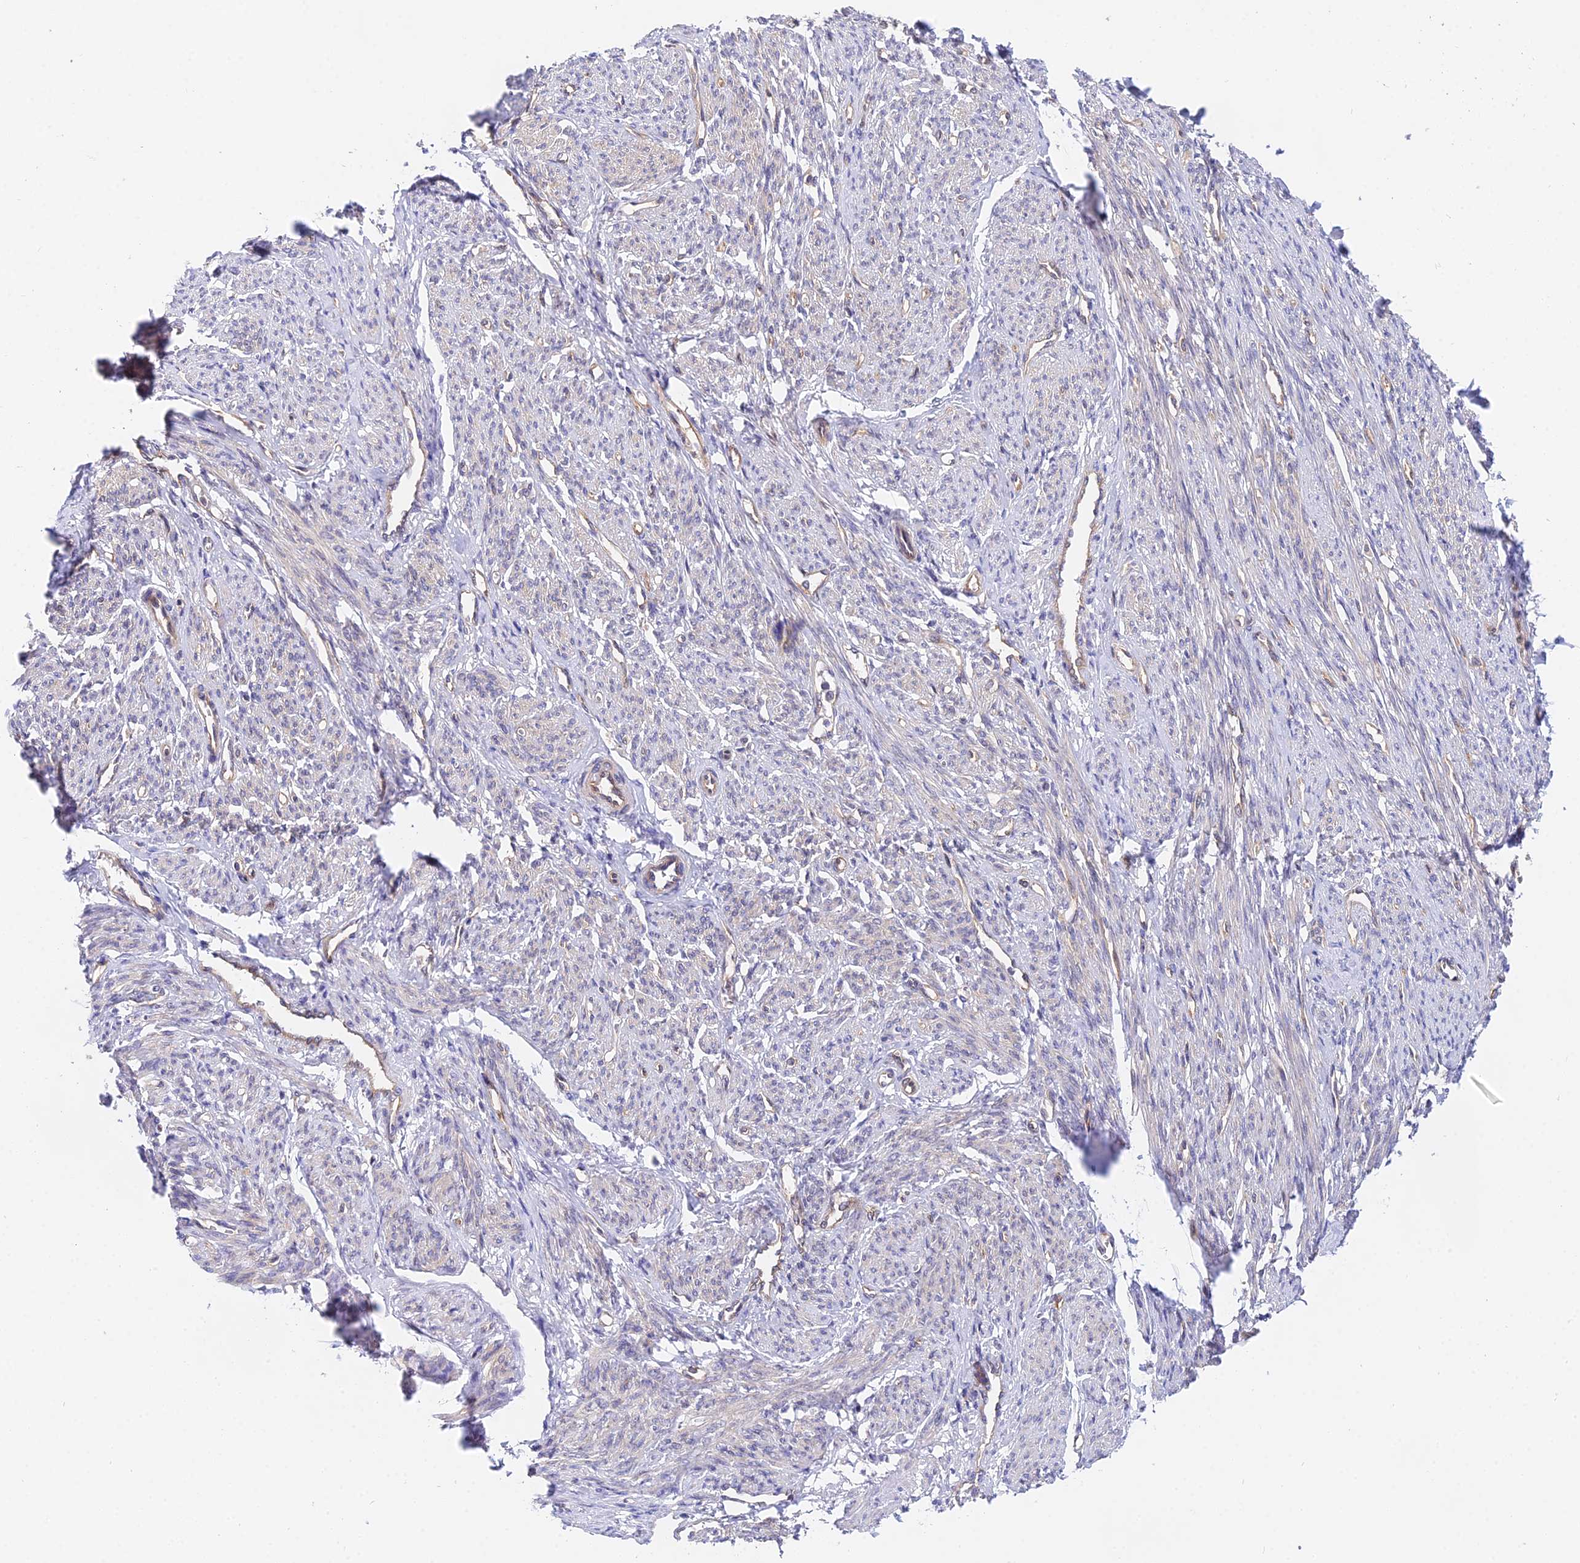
{"staining": {"intensity": "weak", "quantity": "25%-75%", "location": "cytoplasmic/membranous"}, "tissue": "smooth muscle", "cell_type": "Smooth muscle cells", "image_type": "normal", "snomed": [{"axis": "morphology", "description": "Normal tissue, NOS"}, {"axis": "topography", "description": "Smooth muscle"}], "caption": "Brown immunohistochemical staining in unremarkable smooth muscle demonstrates weak cytoplasmic/membranous staining in about 25%-75% of smooth muscle cells. (Stains: DAB (3,3'-diaminobenzidine) in brown, nuclei in blue, Microscopy: brightfield microscopy at high magnification).", "gene": "PPP2R2A", "patient": {"sex": "female", "age": 65}}